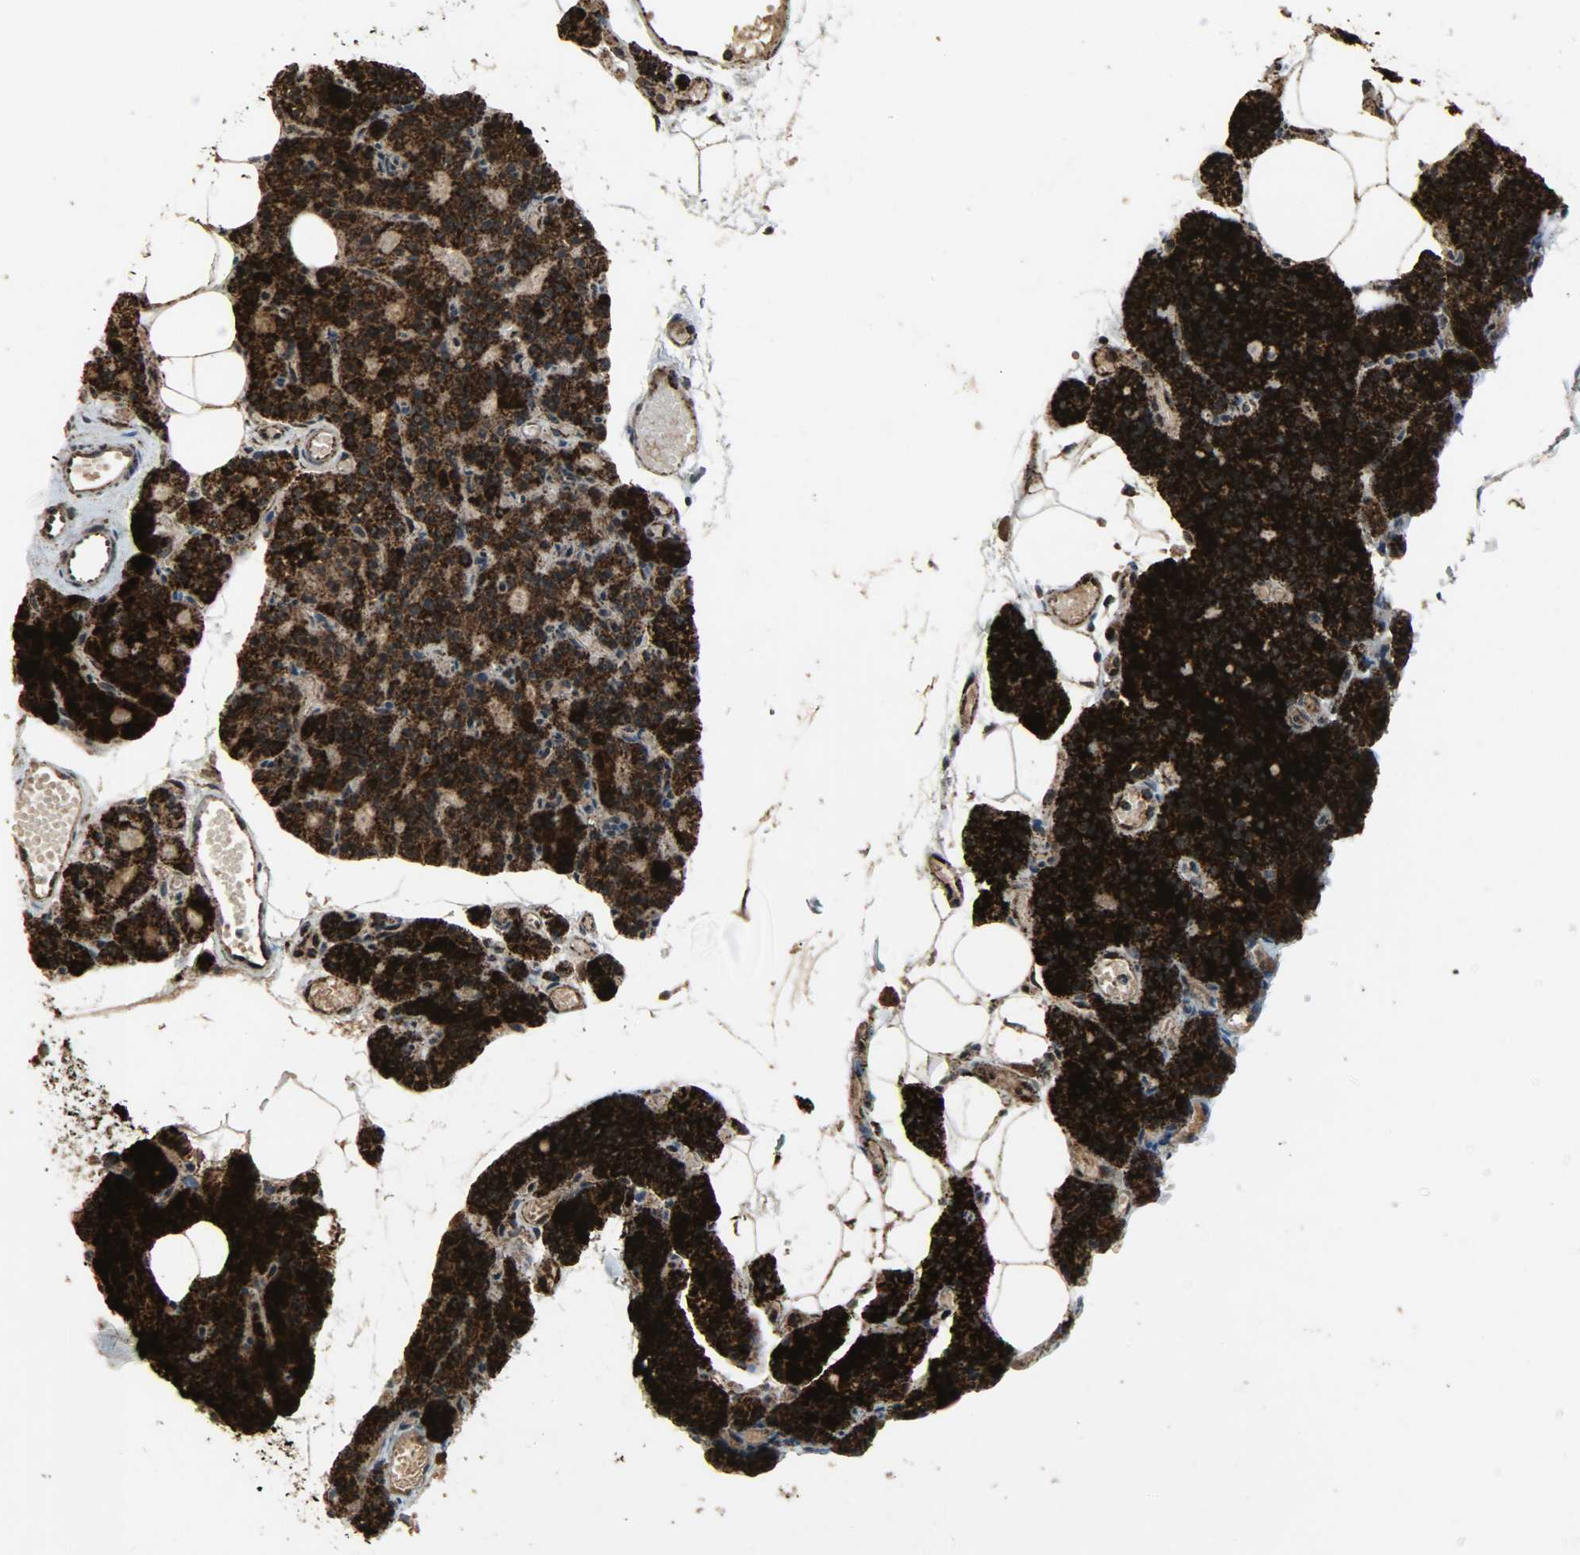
{"staining": {"intensity": "strong", "quantity": ">75%", "location": "cytoplasmic/membranous"}, "tissue": "parathyroid gland", "cell_type": "Glandular cells", "image_type": "normal", "snomed": [{"axis": "morphology", "description": "Normal tissue, NOS"}, {"axis": "topography", "description": "Parathyroid gland"}], "caption": "Immunohistochemistry (IHC) of normal human parathyroid gland reveals high levels of strong cytoplasmic/membranous expression in approximately >75% of glandular cells.", "gene": "AMT", "patient": {"sex": "female", "age": 60}}